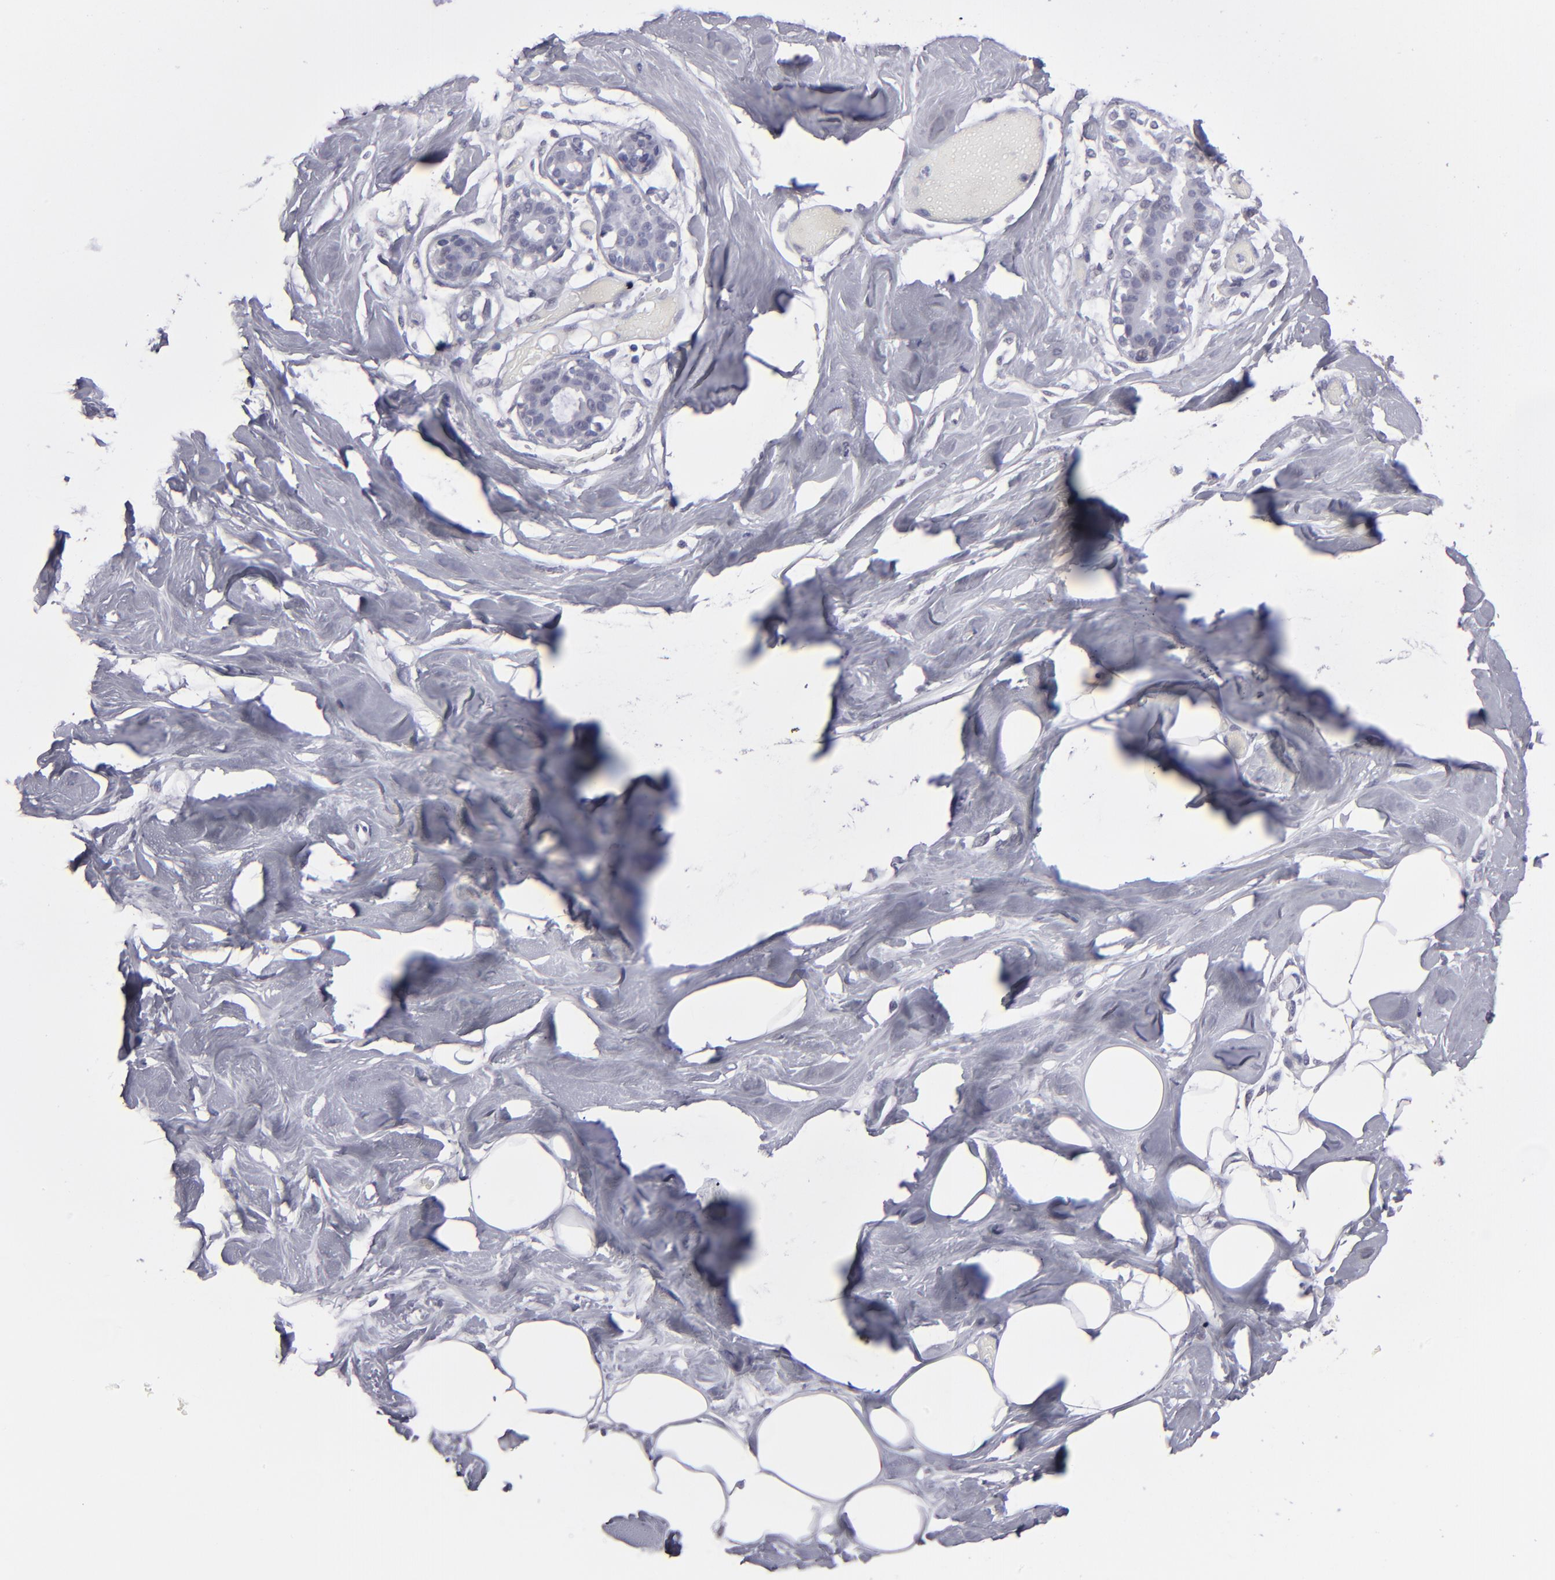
{"staining": {"intensity": "negative", "quantity": "none", "location": "none"}, "tissue": "breast", "cell_type": "Adipocytes", "image_type": "normal", "snomed": [{"axis": "morphology", "description": "Normal tissue, NOS"}, {"axis": "topography", "description": "Breast"}, {"axis": "topography", "description": "Soft tissue"}], "caption": "High power microscopy image of an immunohistochemistry (IHC) histopathology image of normal breast, revealing no significant positivity in adipocytes.", "gene": "ALDOB", "patient": {"sex": "female", "age": 25}}